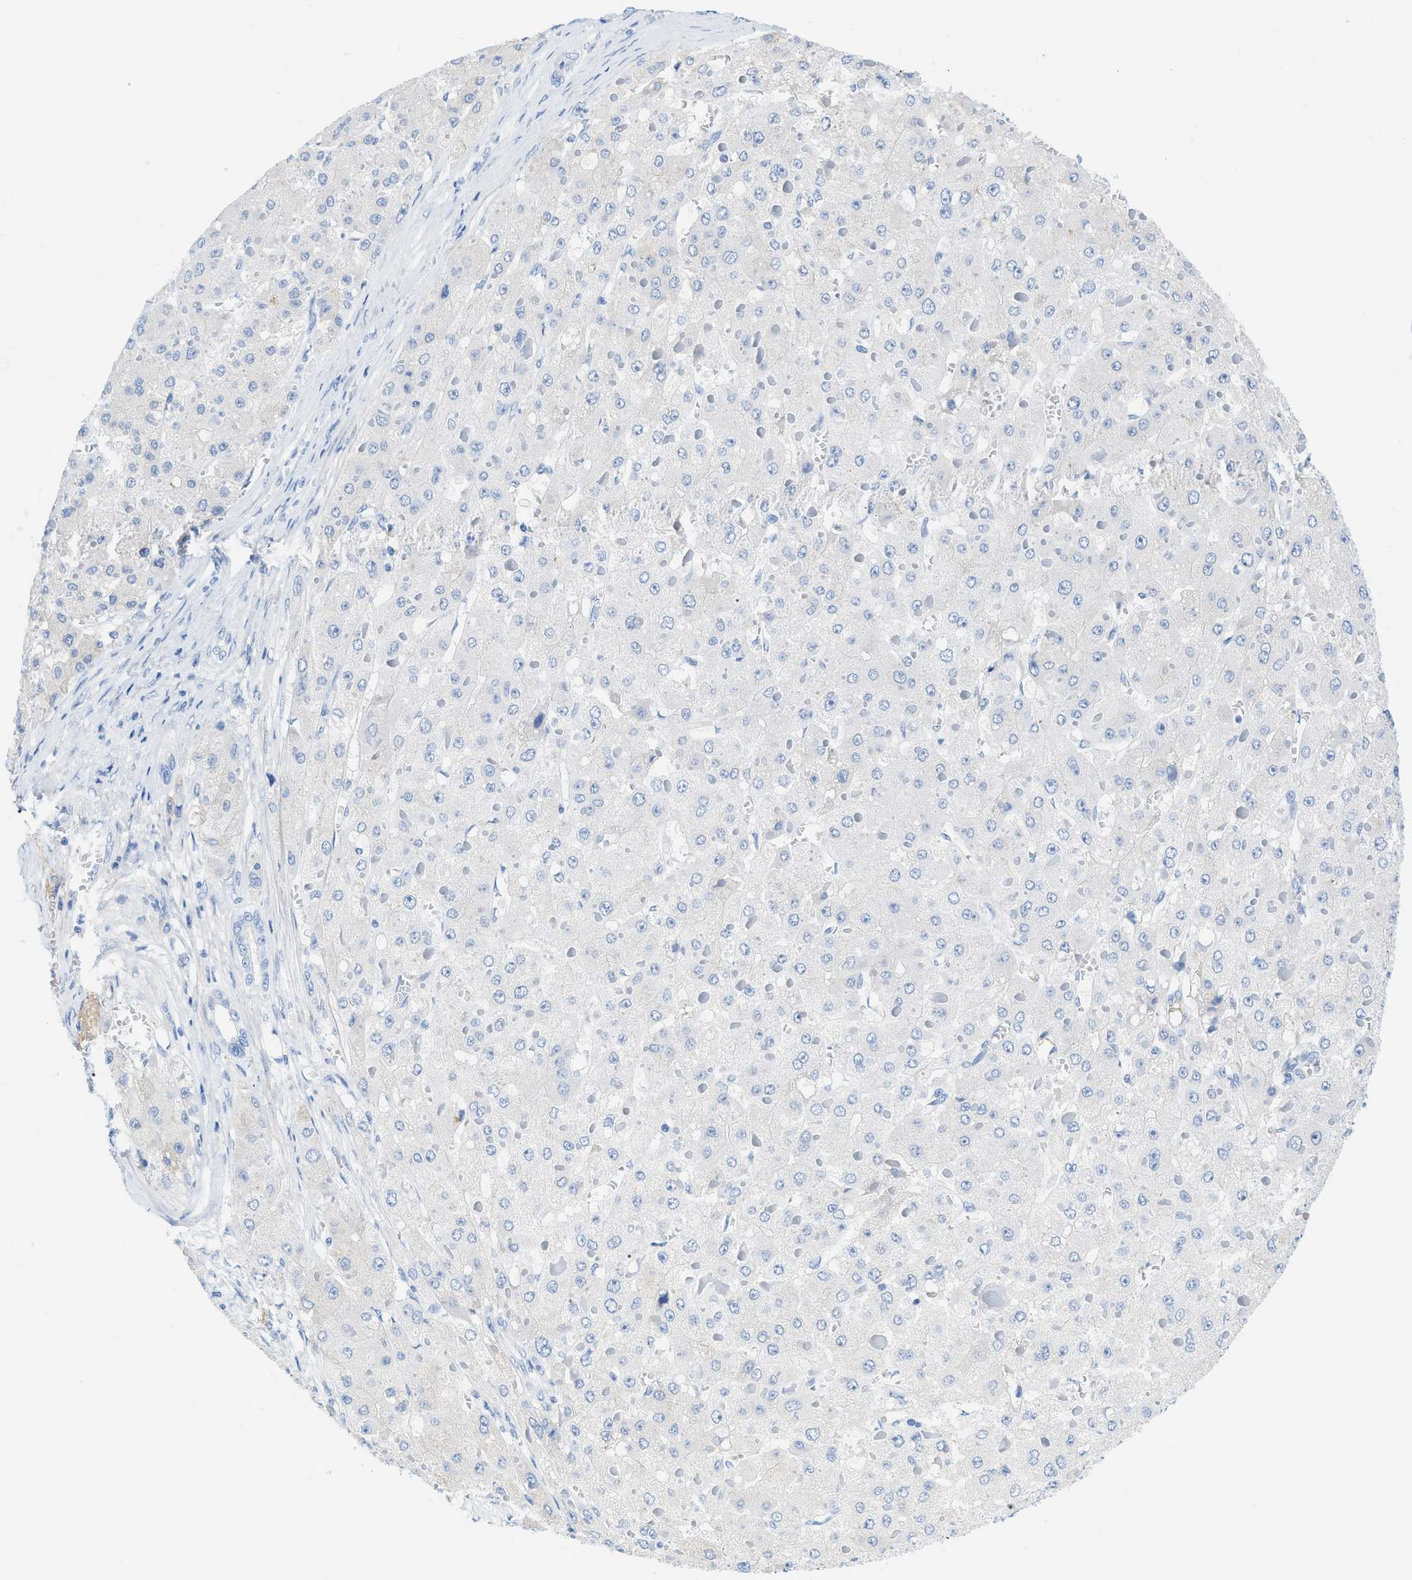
{"staining": {"intensity": "negative", "quantity": "none", "location": "none"}, "tissue": "liver cancer", "cell_type": "Tumor cells", "image_type": "cancer", "snomed": [{"axis": "morphology", "description": "Carcinoma, Hepatocellular, NOS"}, {"axis": "topography", "description": "Liver"}], "caption": "Immunohistochemistry (IHC) of human liver cancer (hepatocellular carcinoma) shows no expression in tumor cells. Nuclei are stained in blue.", "gene": "COL3A1", "patient": {"sex": "female", "age": 73}}